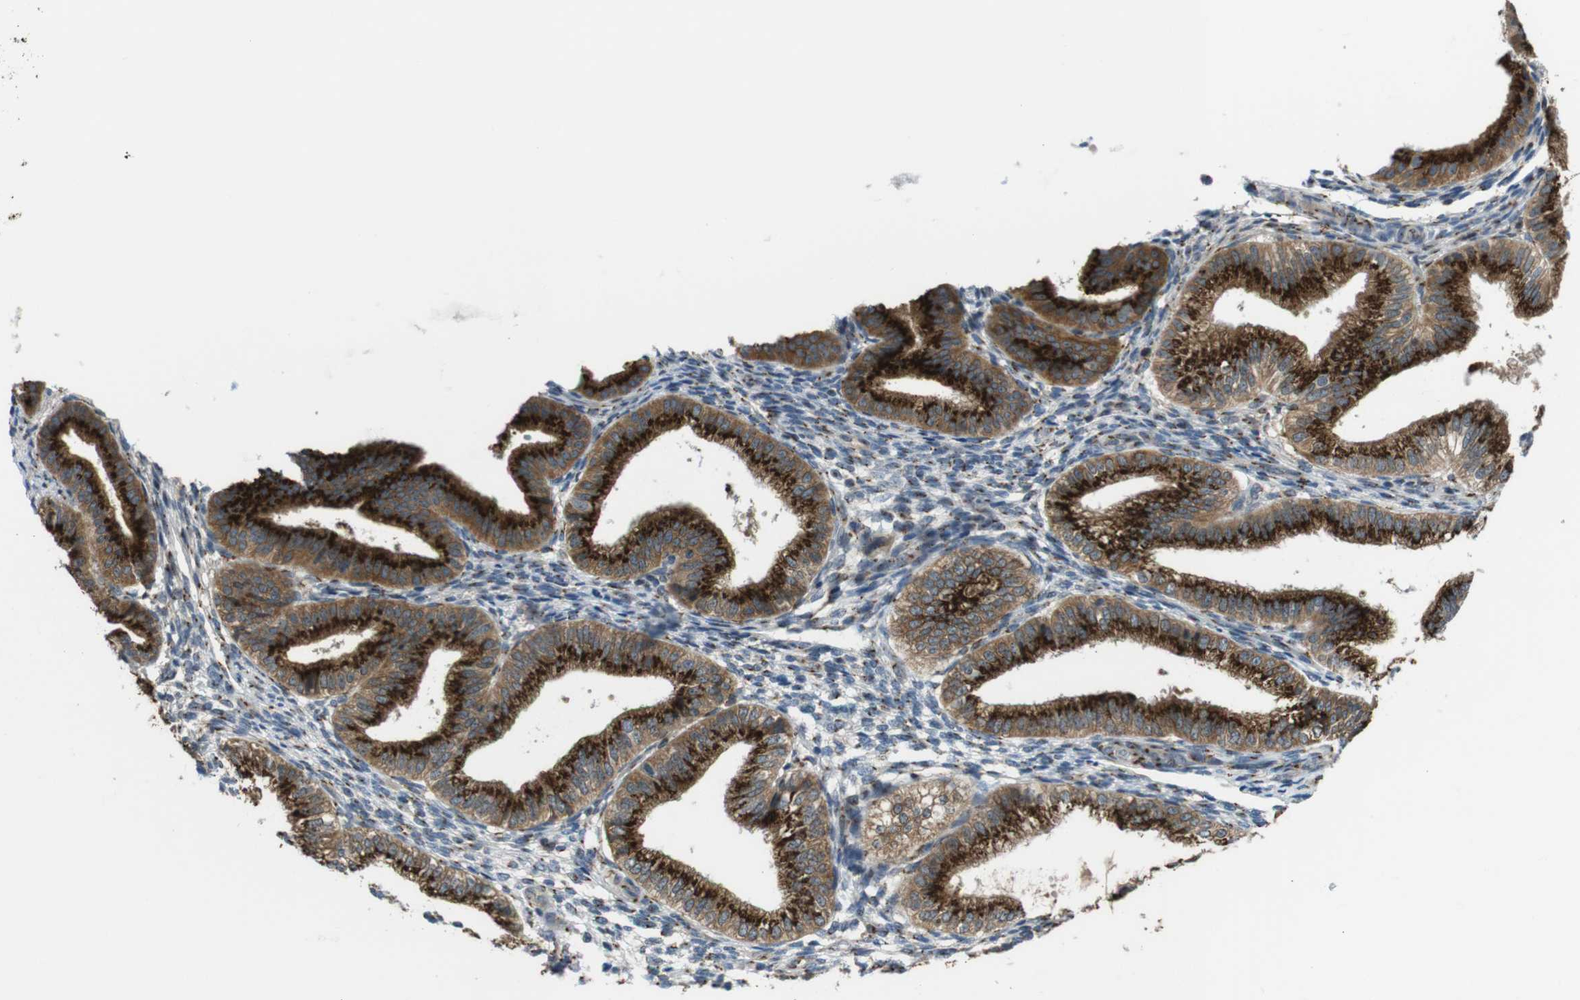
{"staining": {"intensity": "moderate", "quantity": "25%-75%", "location": "cytoplasmic/membranous"}, "tissue": "endometrium", "cell_type": "Cells in endometrial stroma", "image_type": "normal", "snomed": [{"axis": "morphology", "description": "Normal tissue, NOS"}, {"axis": "topography", "description": "Endometrium"}], "caption": "IHC of normal human endometrium exhibits medium levels of moderate cytoplasmic/membranous positivity in approximately 25%-75% of cells in endometrial stroma. The staining was performed using DAB to visualize the protein expression in brown, while the nuclei were stained in blue with hematoxylin (Magnification: 20x).", "gene": "ZFPL1", "patient": {"sex": "female", "age": 39}}